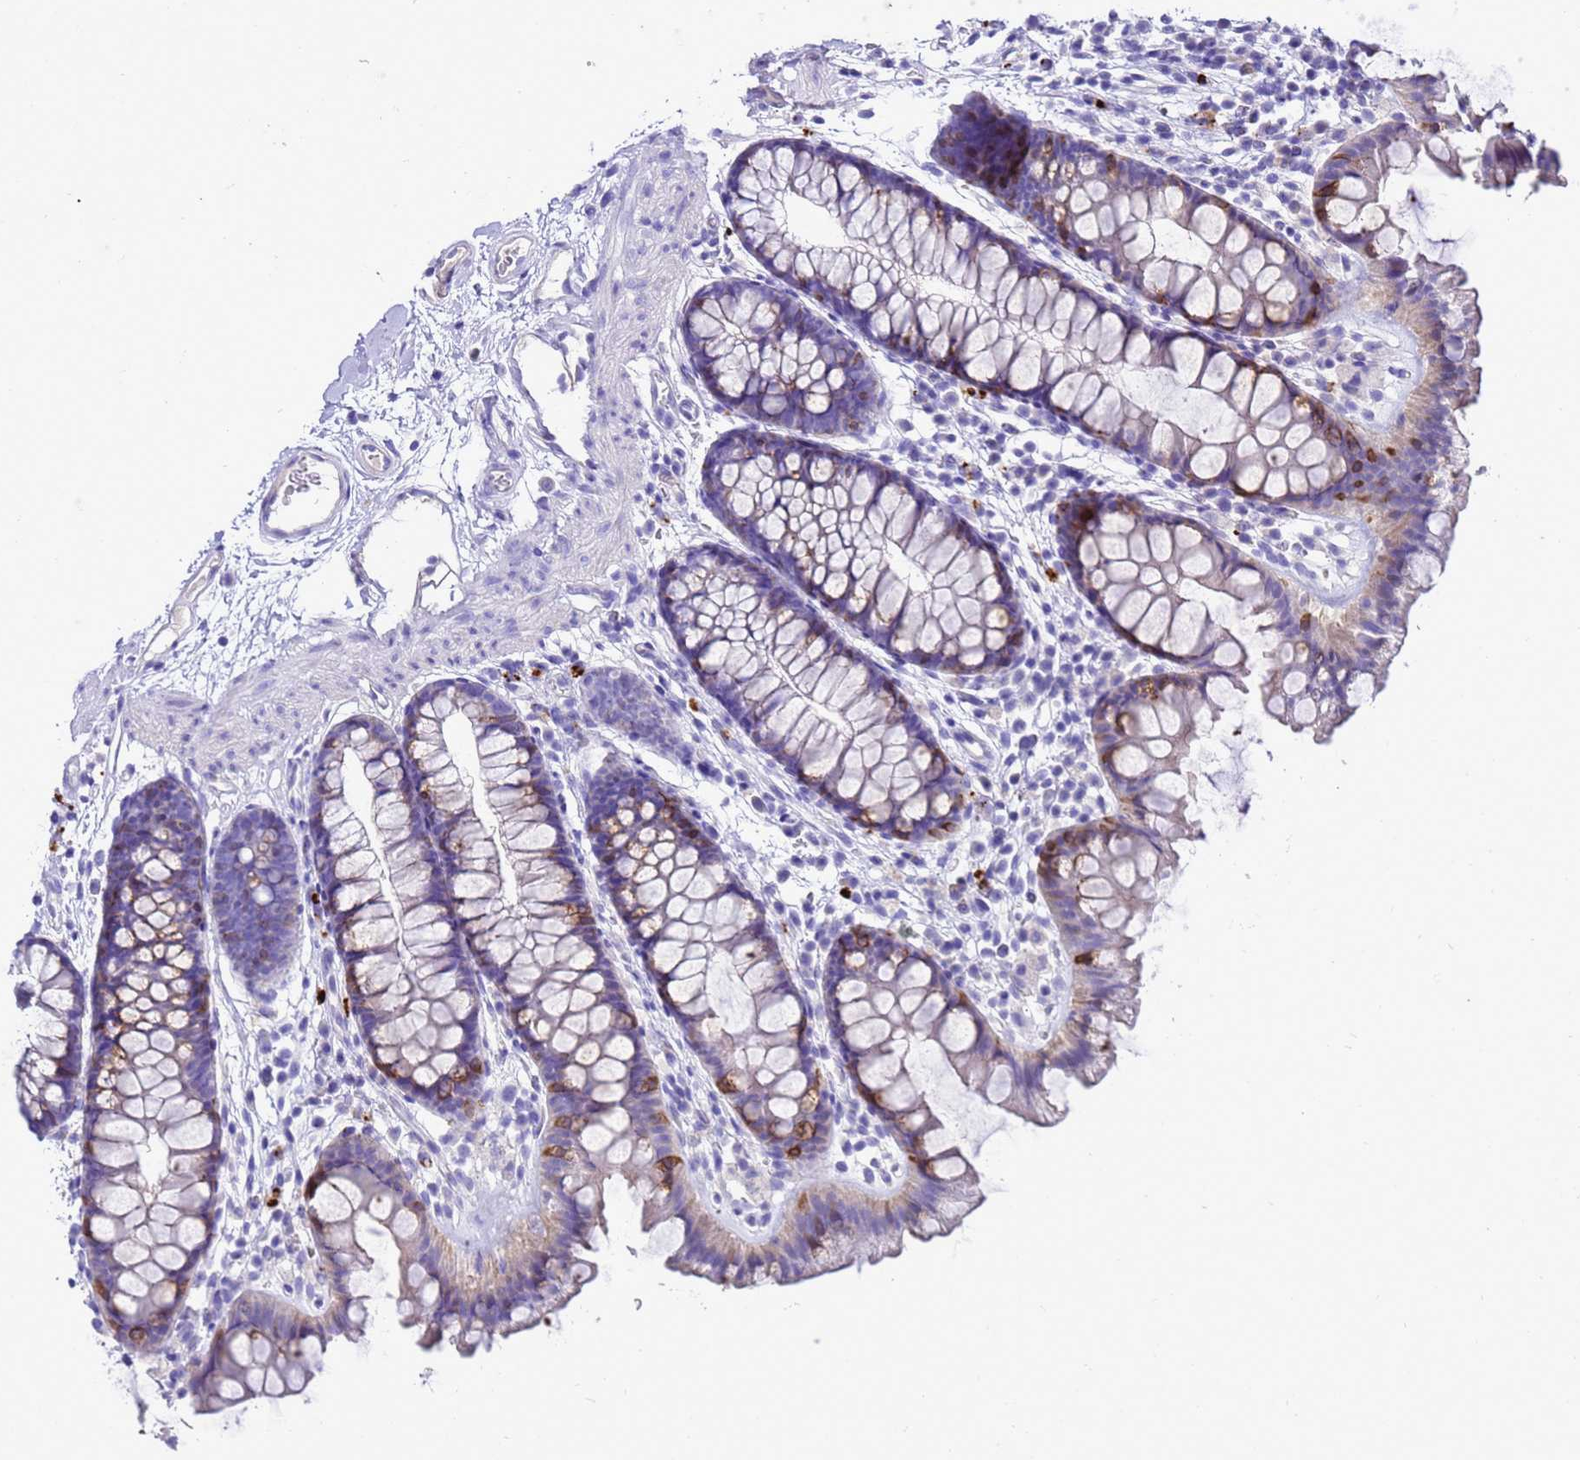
{"staining": {"intensity": "negative", "quantity": "none", "location": "none"}, "tissue": "colon", "cell_type": "Endothelial cells", "image_type": "normal", "snomed": [{"axis": "morphology", "description": "Normal tissue, NOS"}, {"axis": "topography", "description": "Colon"}], "caption": "The micrograph exhibits no staining of endothelial cells in normal colon. (DAB immunohistochemistry with hematoxylin counter stain).", "gene": "BEST2", "patient": {"sex": "female", "age": 62}}